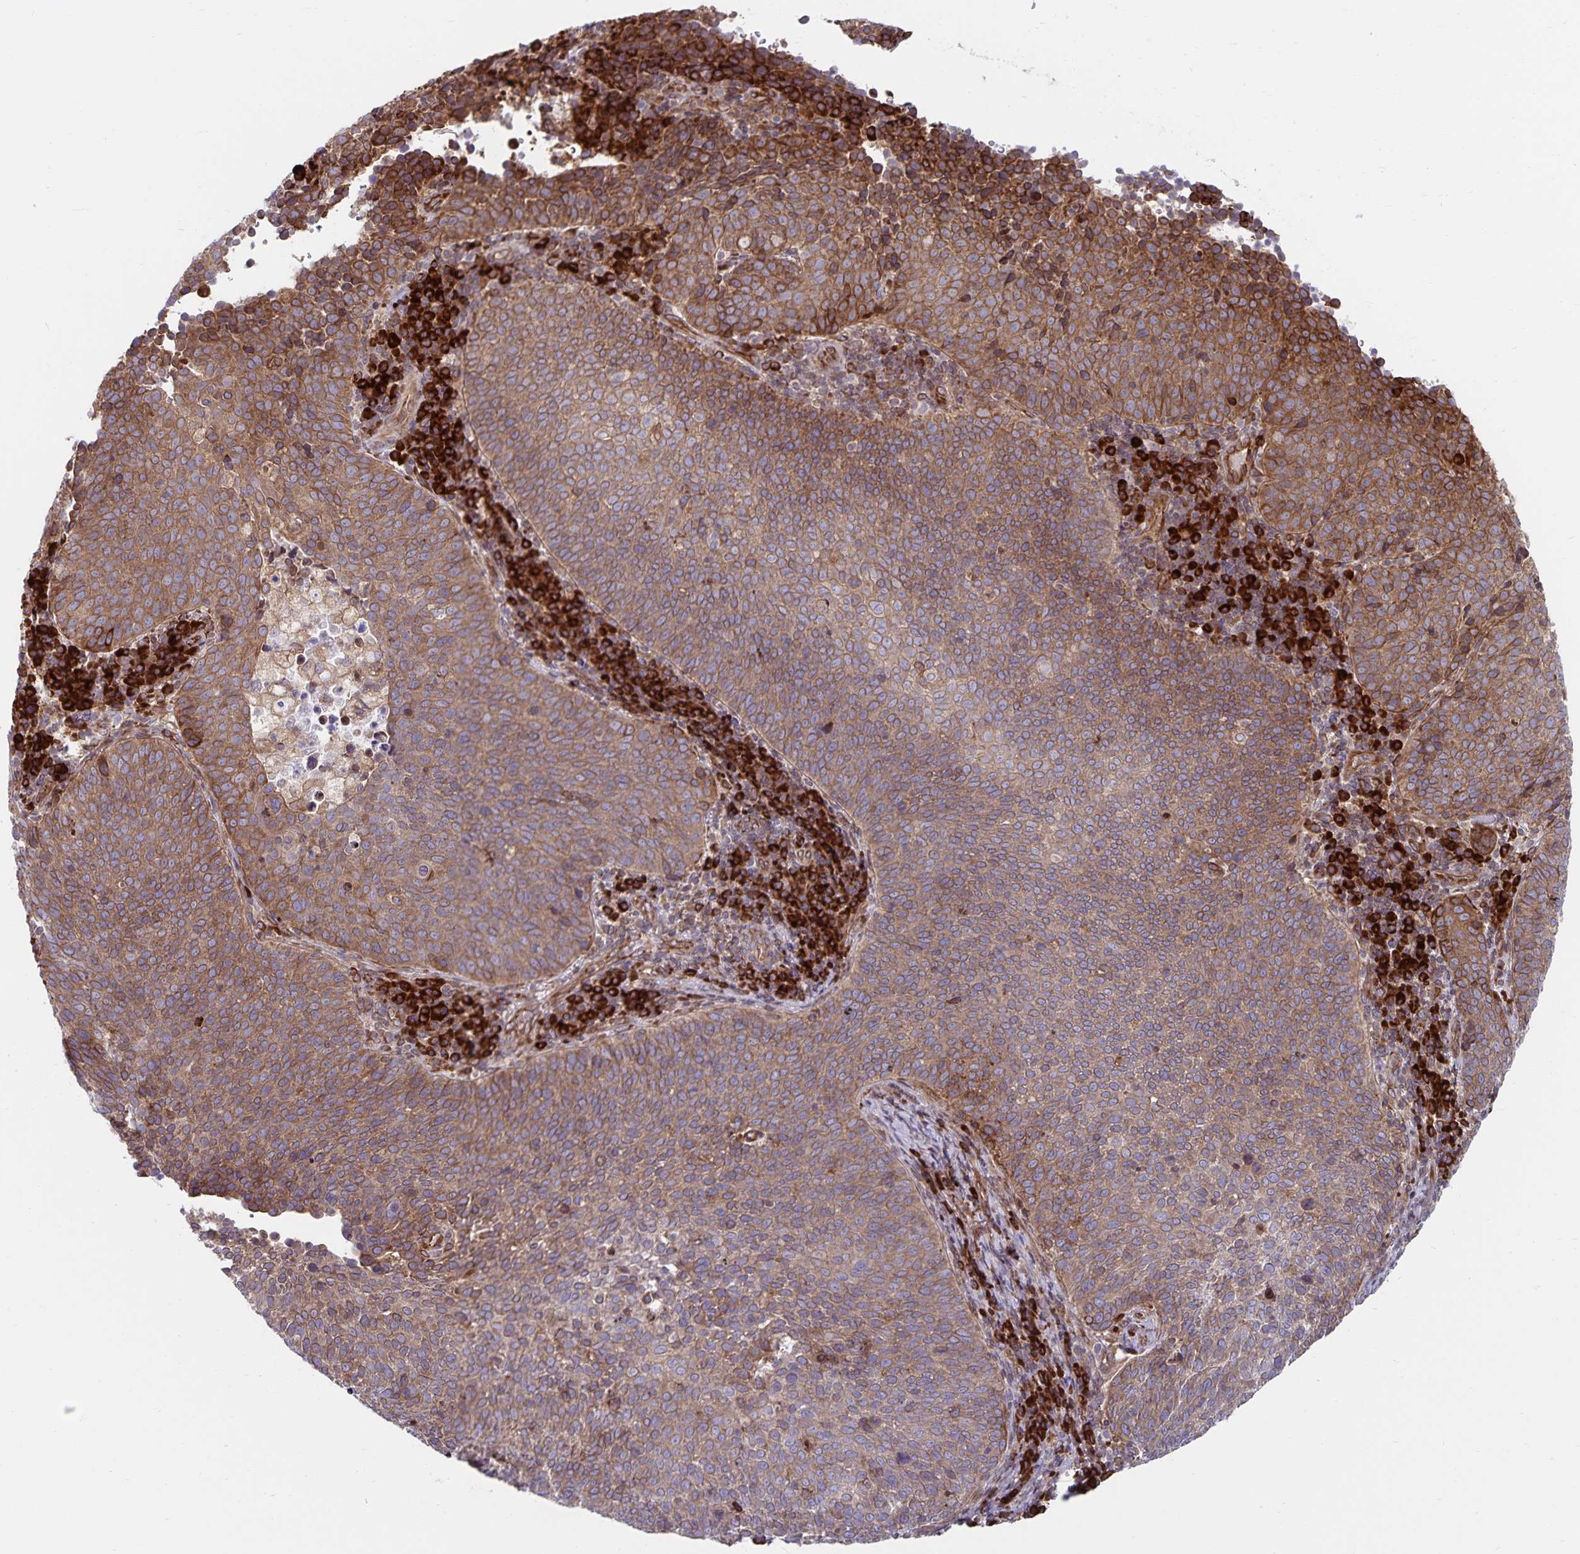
{"staining": {"intensity": "weak", "quantity": ">75%", "location": "cytoplasmic/membranous"}, "tissue": "cervical cancer", "cell_type": "Tumor cells", "image_type": "cancer", "snomed": [{"axis": "morphology", "description": "Squamous cell carcinoma, NOS"}, {"axis": "topography", "description": "Cervix"}], "caption": "Human cervical cancer stained with a protein marker displays weak staining in tumor cells.", "gene": "SEC62", "patient": {"sex": "female", "age": 34}}